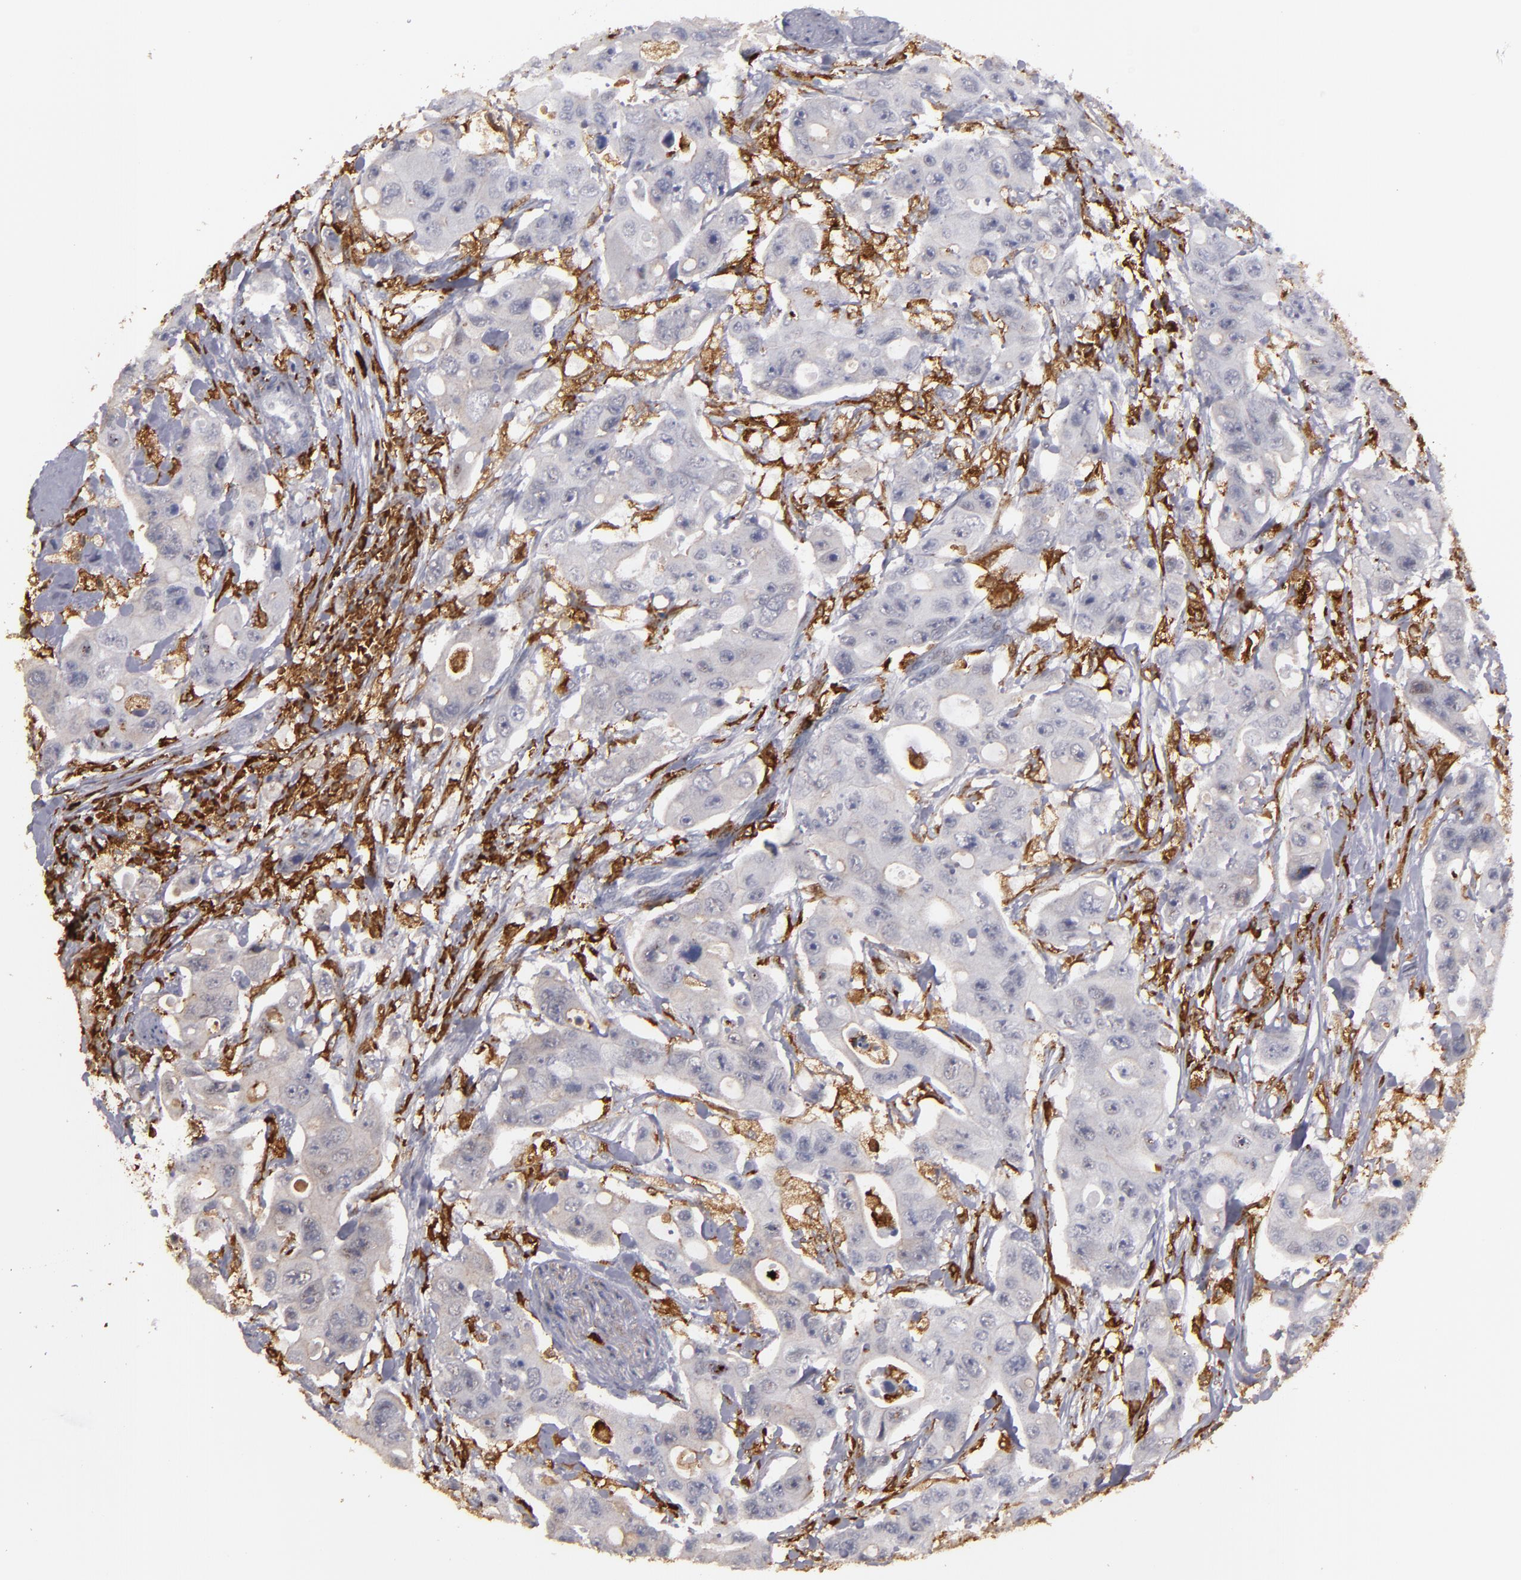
{"staining": {"intensity": "weak", "quantity": "<25%", "location": "cytoplasmic/membranous"}, "tissue": "colorectal cancer", "cell_type": "Tumor cells", "image_type": "cancer", "snomed": [{"axis": "morphology", "description": "Adenocarcinoma, NOS"}, {"axis": "topography", "description": "Colon"}], "caption": "DAB immunohistochemical staining of human adenocarcinoma (colorectal) exhibits no significant expression in tumor cells.", "gene": "WAS", "patient": {"sex": "female", "age": 46}}